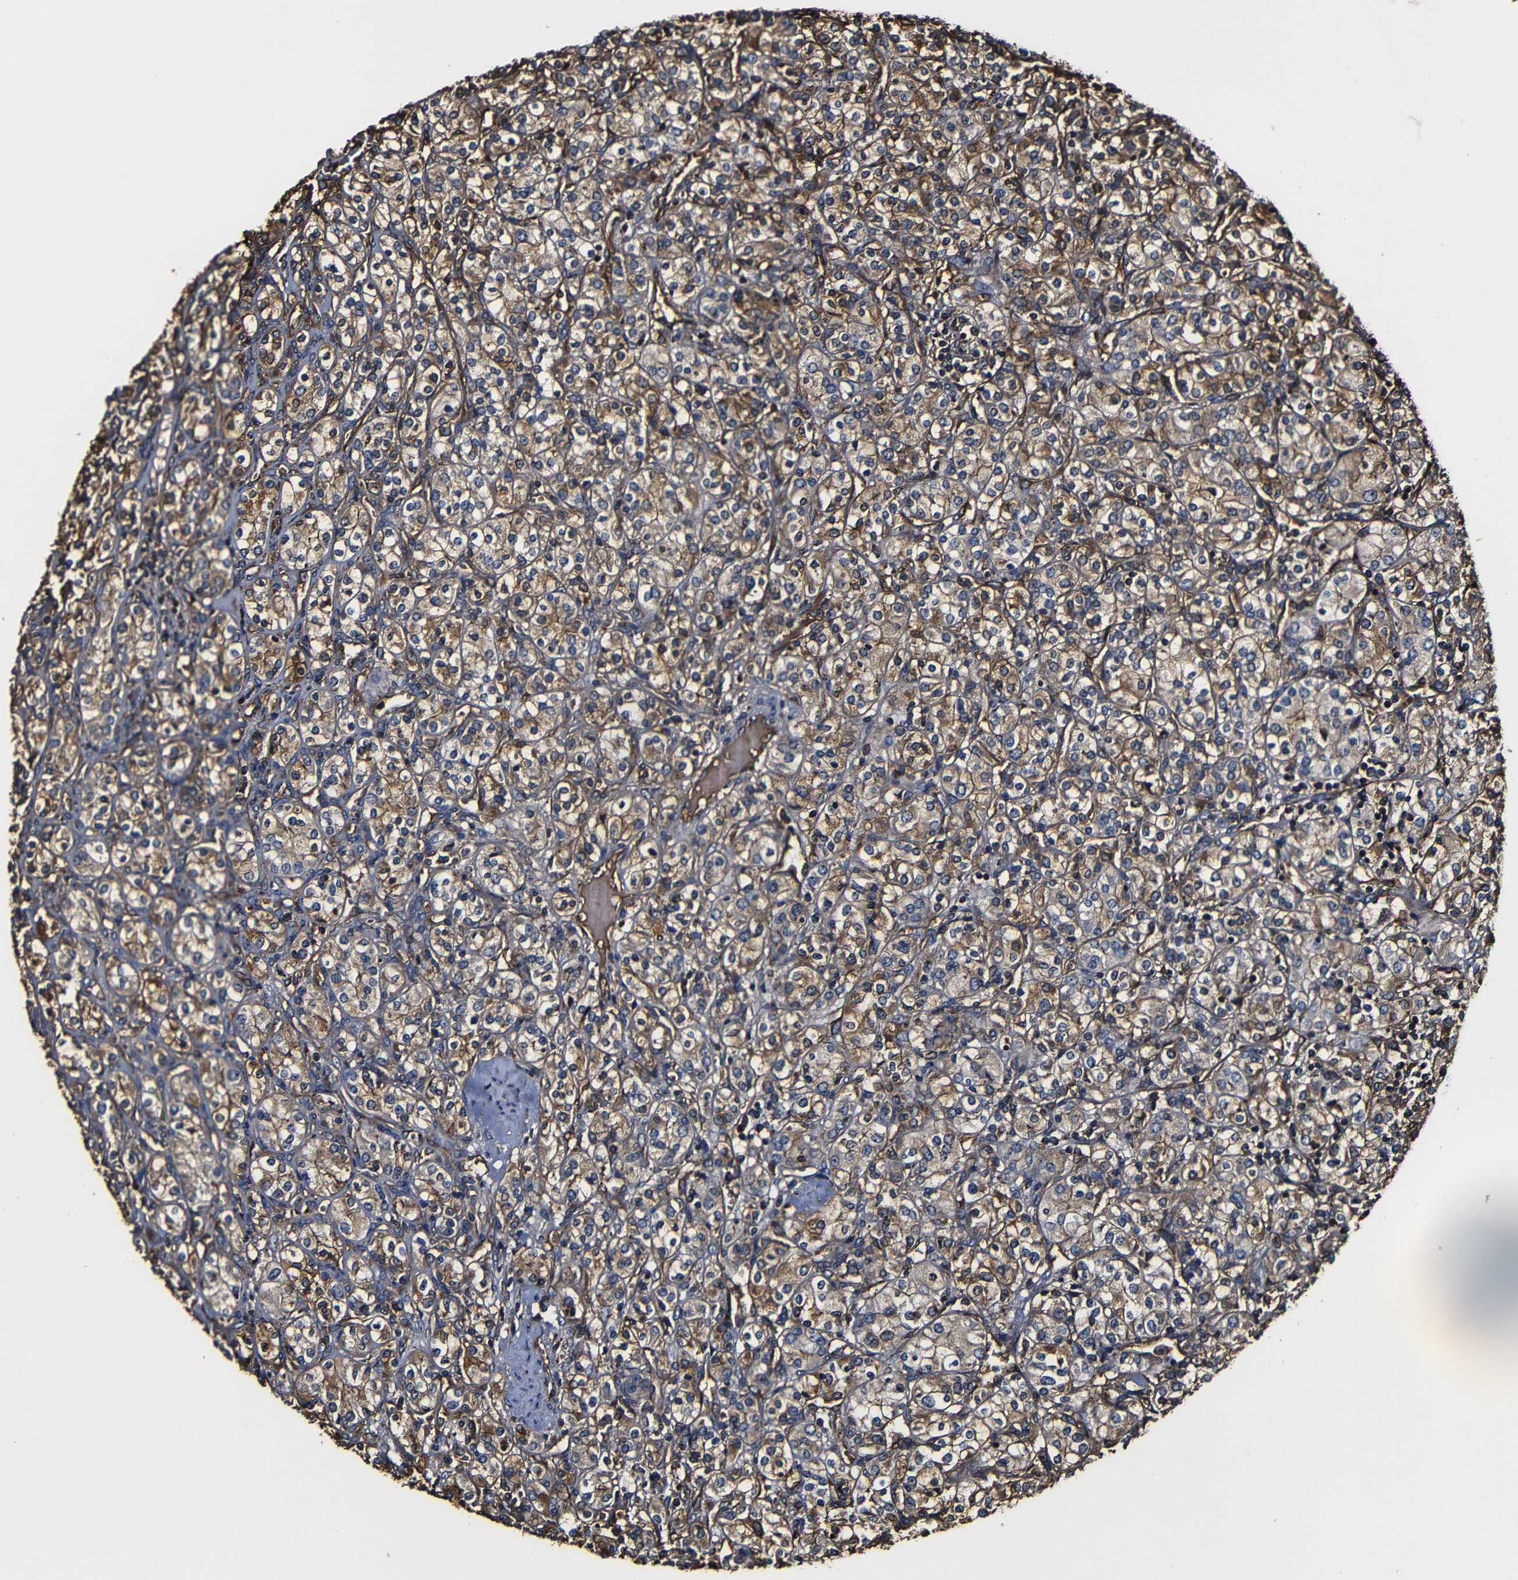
{"staining": {"intensity": "moderate", "quantity": ">75%", "location": "cytoplasmic/membranous"}, "tissue": "renal cancer", "cell_type": "Tumor cells", "image_type": "cancer", "snomed": [{"axis": "morphology", "description": "Adenocarcinoma, NOS"}, {"axis": "topography", "description": "Kidney"}], "caption": "Protein staining displays moderate cytoplasmic/membranous expression in about >75% of tumor cells in renal cancer.", "gene": "MSN", "patient": {"sex": "male", "age": 77}}